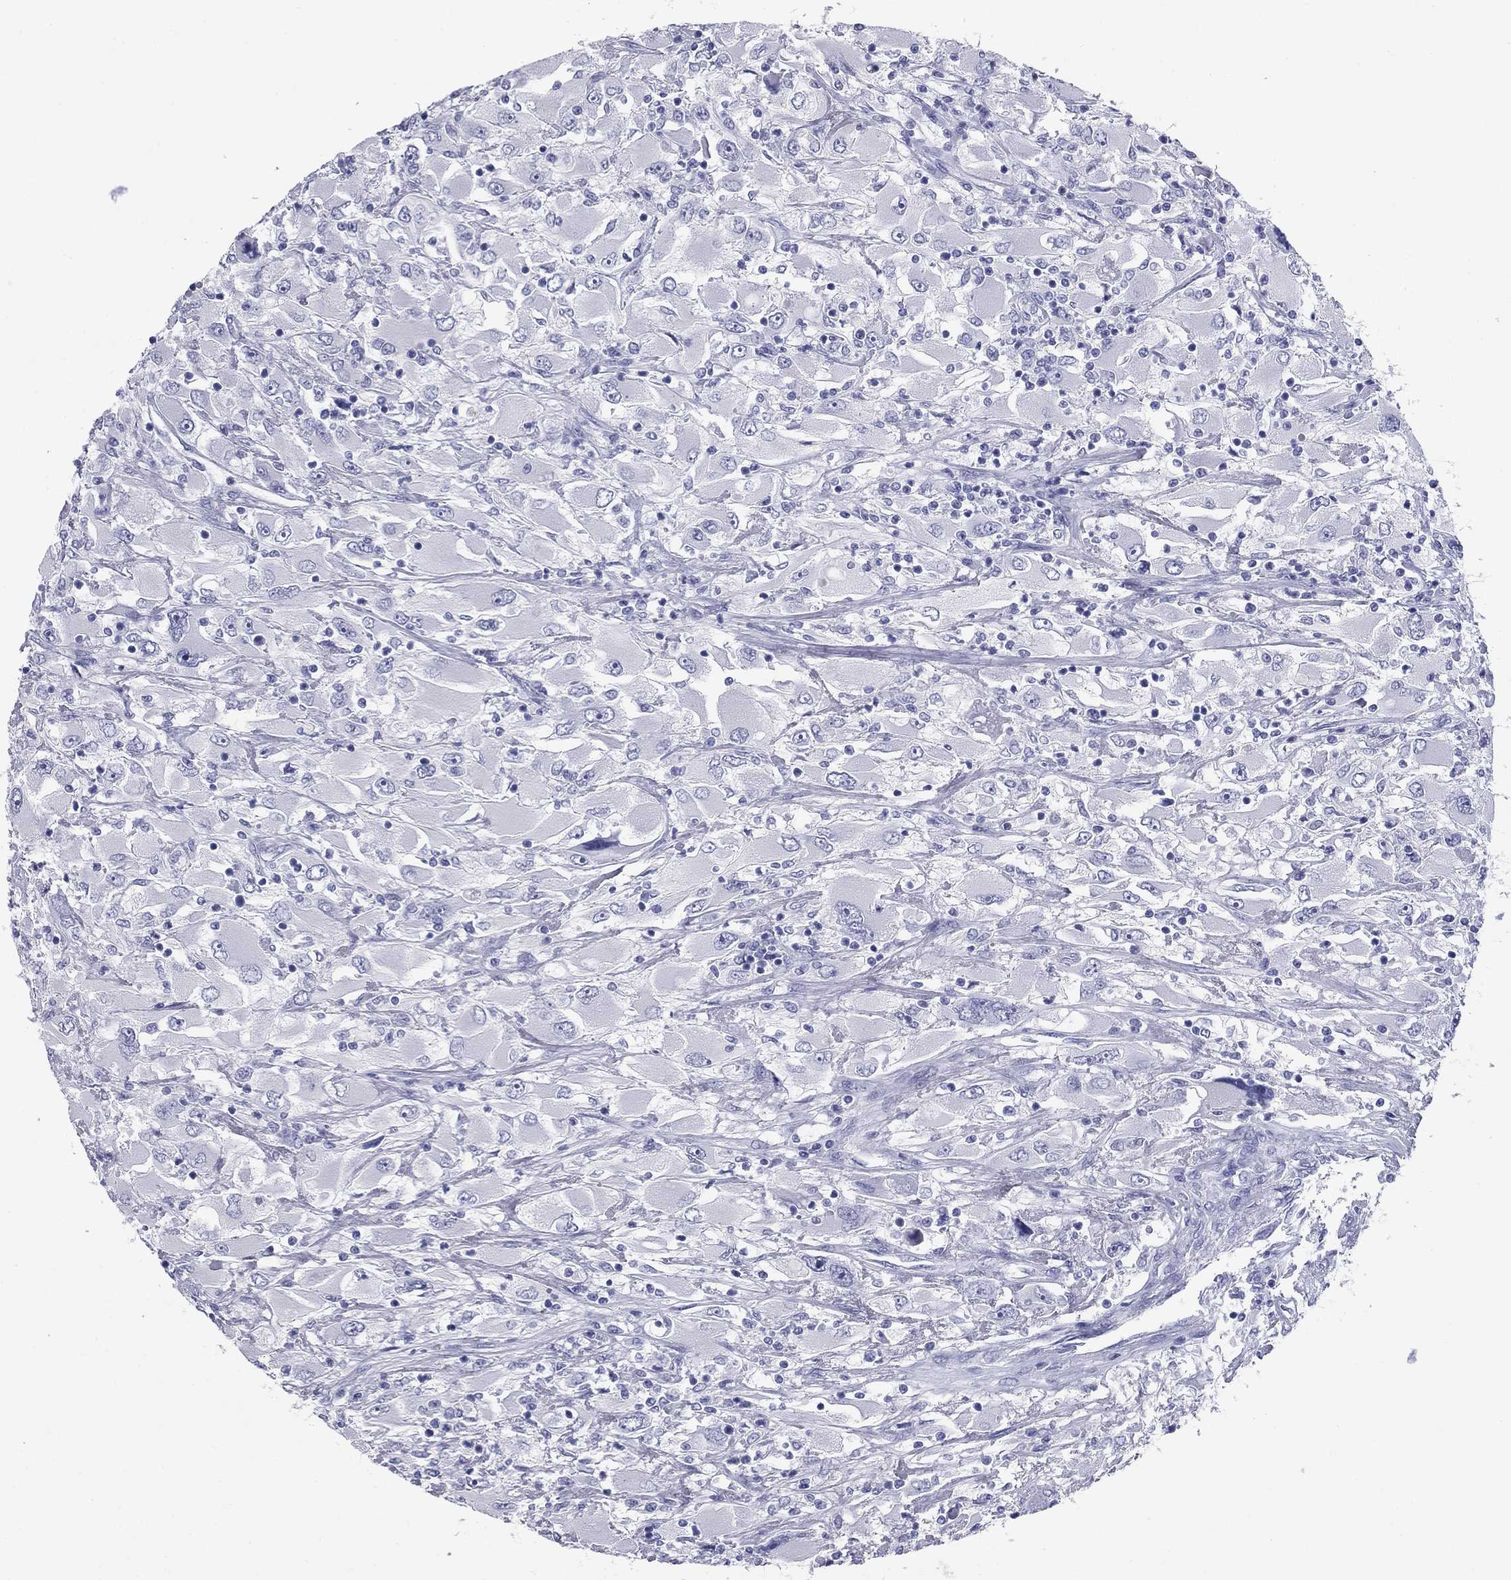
{"staining": {"intensity": "negative", "quantity": "none", "location": "none"}, "tissue": "renal cancer", "cell_type": "Tumor cells", "image_type": "cancer", "snomed": [{"axis": "morphology", "description": "Adenocarcinoma, NOS"}, {"axis": "topography", "description": "Kidney"}], "caption": "This micrograph is of adenocarcinoma (renal) stained with immunohistochemistry to label a protein in brown with the nuclei are counter-stained blue. There is no positivity in tumor cells.", "gene": "NPPA", "patient": {"sex": "female", "age": 52}}